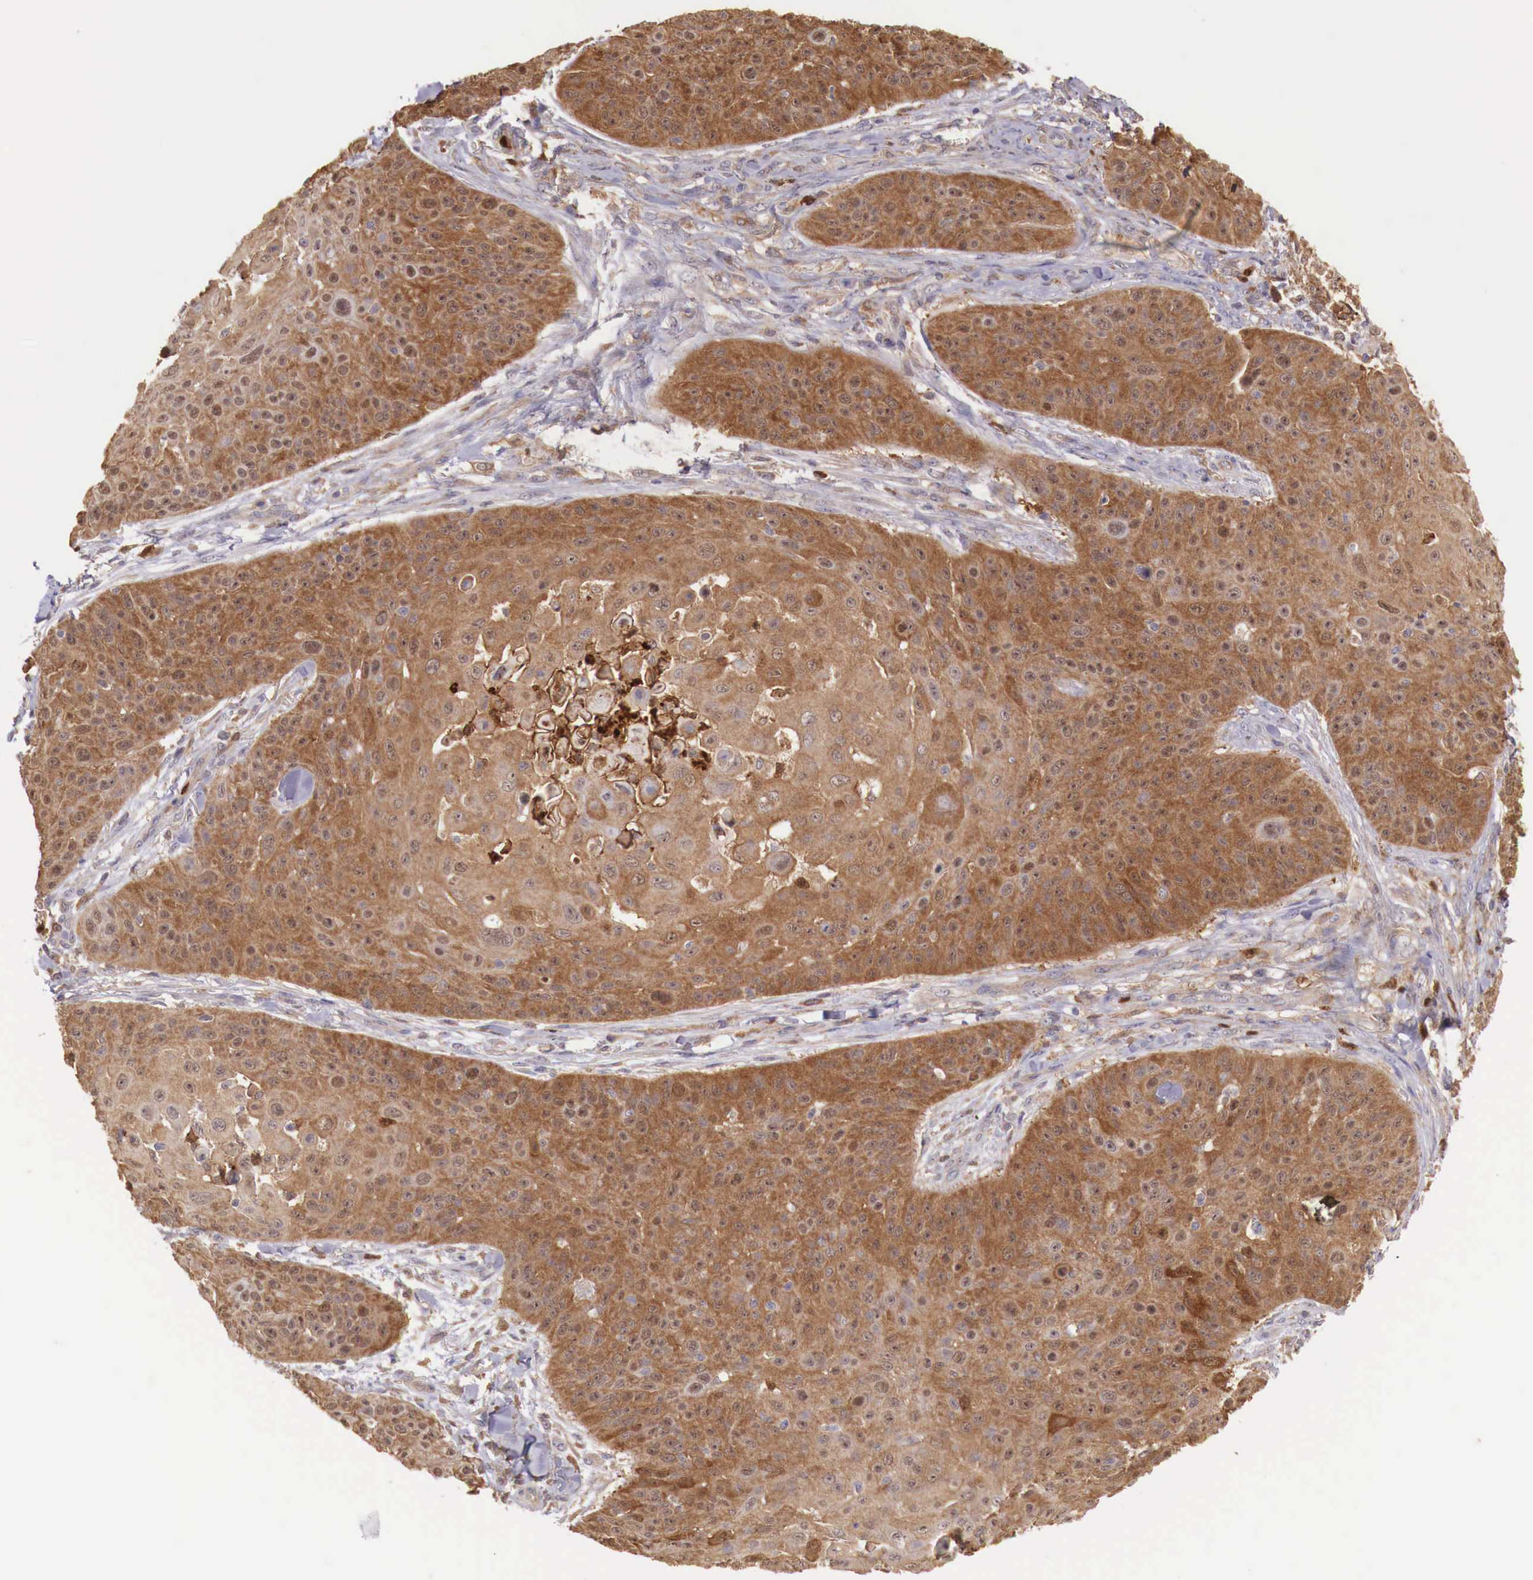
{"staining": {"intensity": "moderate", "quantity": ">75%", "location": "cytoplasmic/membranous"}, "tissue": "skin cancer", "cell_type": "Tumor cells", "image_type": "cancer", "snomed": [{"axis": "morphology", "description": "Squamous cell carcinoma, NOS"}, {"axis": "topography", "description": "Skin"}], "caption": "Immunohistochemical staining of skin cancer (squamous cell carcinoma) displays medium levels of moderate cytoplasmic/membranous protein expression in approximately >75% of tumor cells.", "gene": "GAB2", "patient": {"sex": "male", "age": 82}}